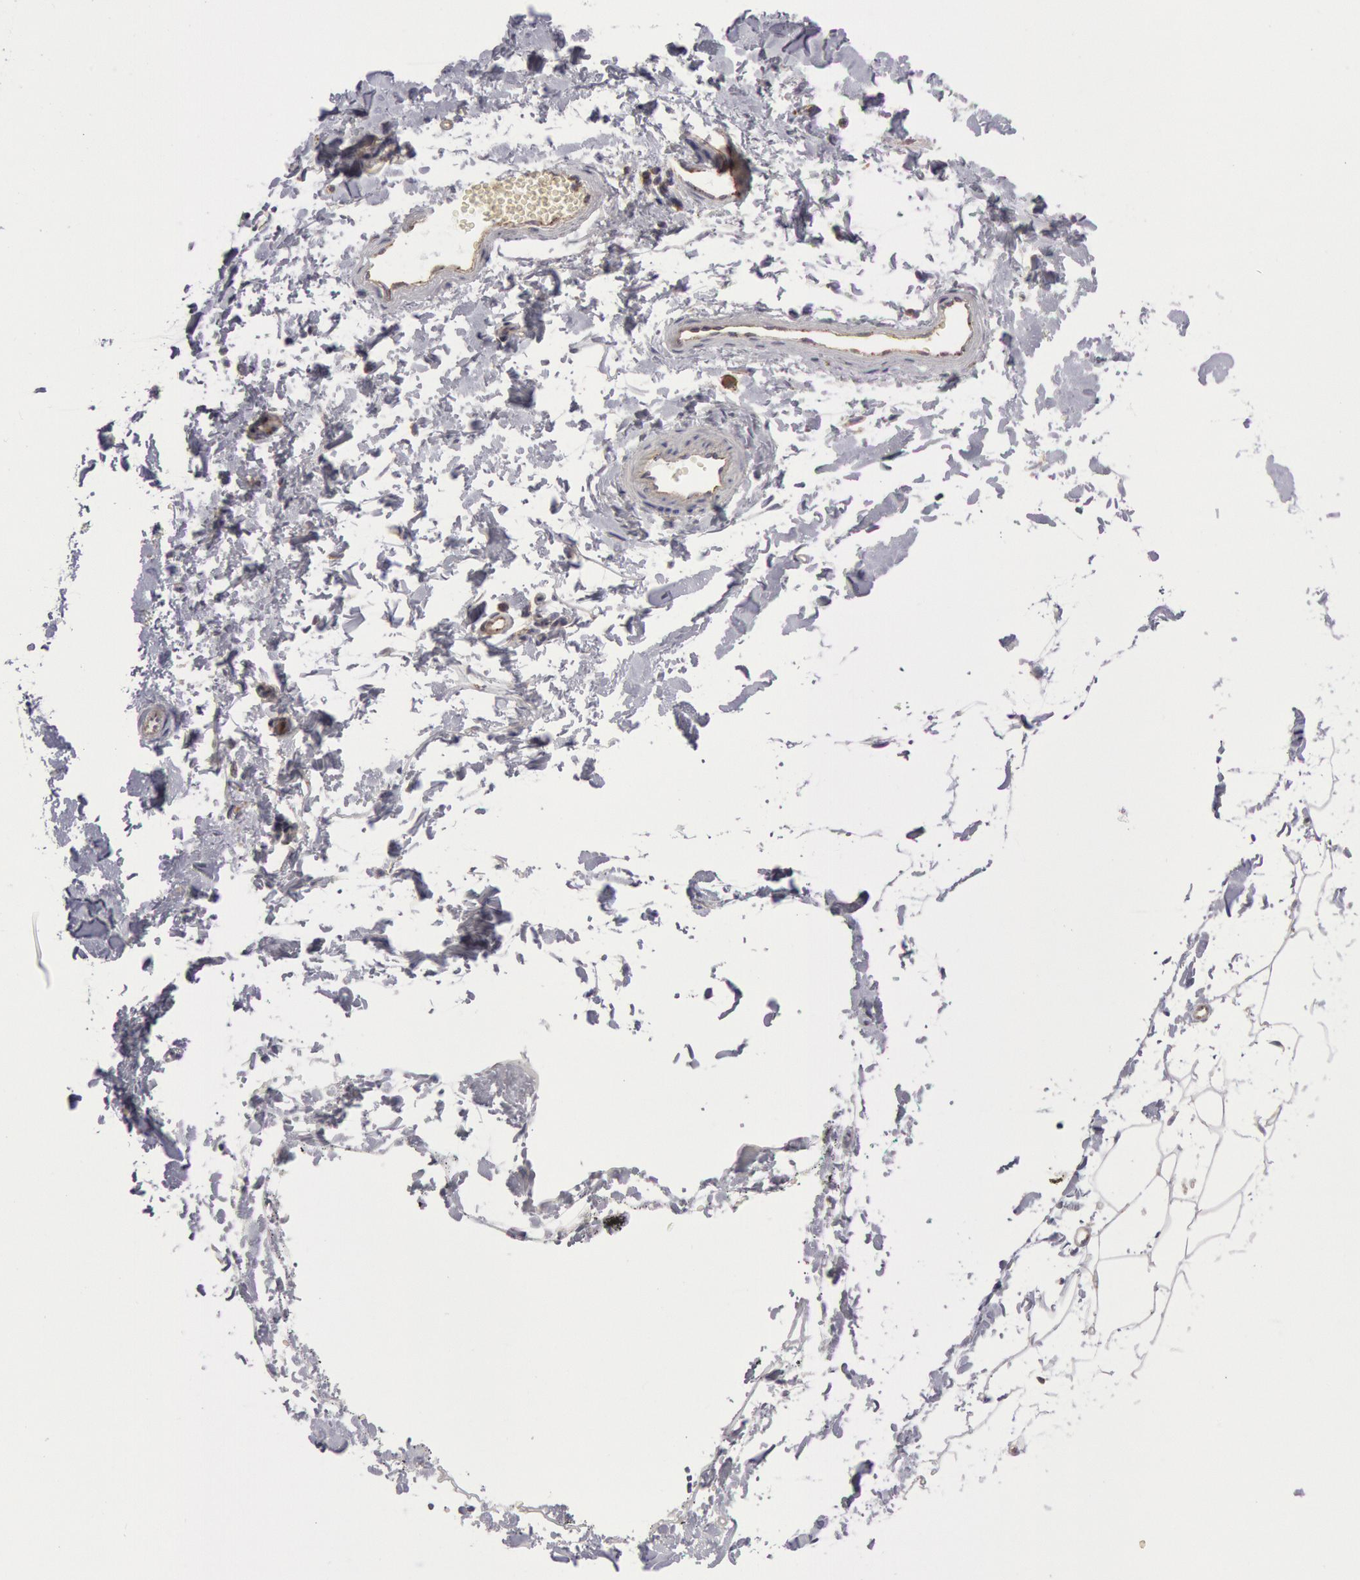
{"staining": {"intensity": "negative", "quantity": "none", "location": "none"}, "tissue": "adipose tissue", "cell_type": "Adipocytes", "image_type": "normal", "snomed": [{"axis": "morphology", "description": "Normal tissue, NOS"}, {"axis": "topography", "description": "Breast"}], "caption": "This histopathology image is of normal adipose tissue stained with immunohistochemistry (IHC) to label a protein in brown with the nuclei are counter-stained blue. There is no positivity in adipocytes. The staining is performed using DAB (3,3'-diaminobenzidine) brown chromogen with nuclei counter-stained in using hematoxylin.", "gene": "FLOT1", "patient": {"sex": "female", "age": 45}}